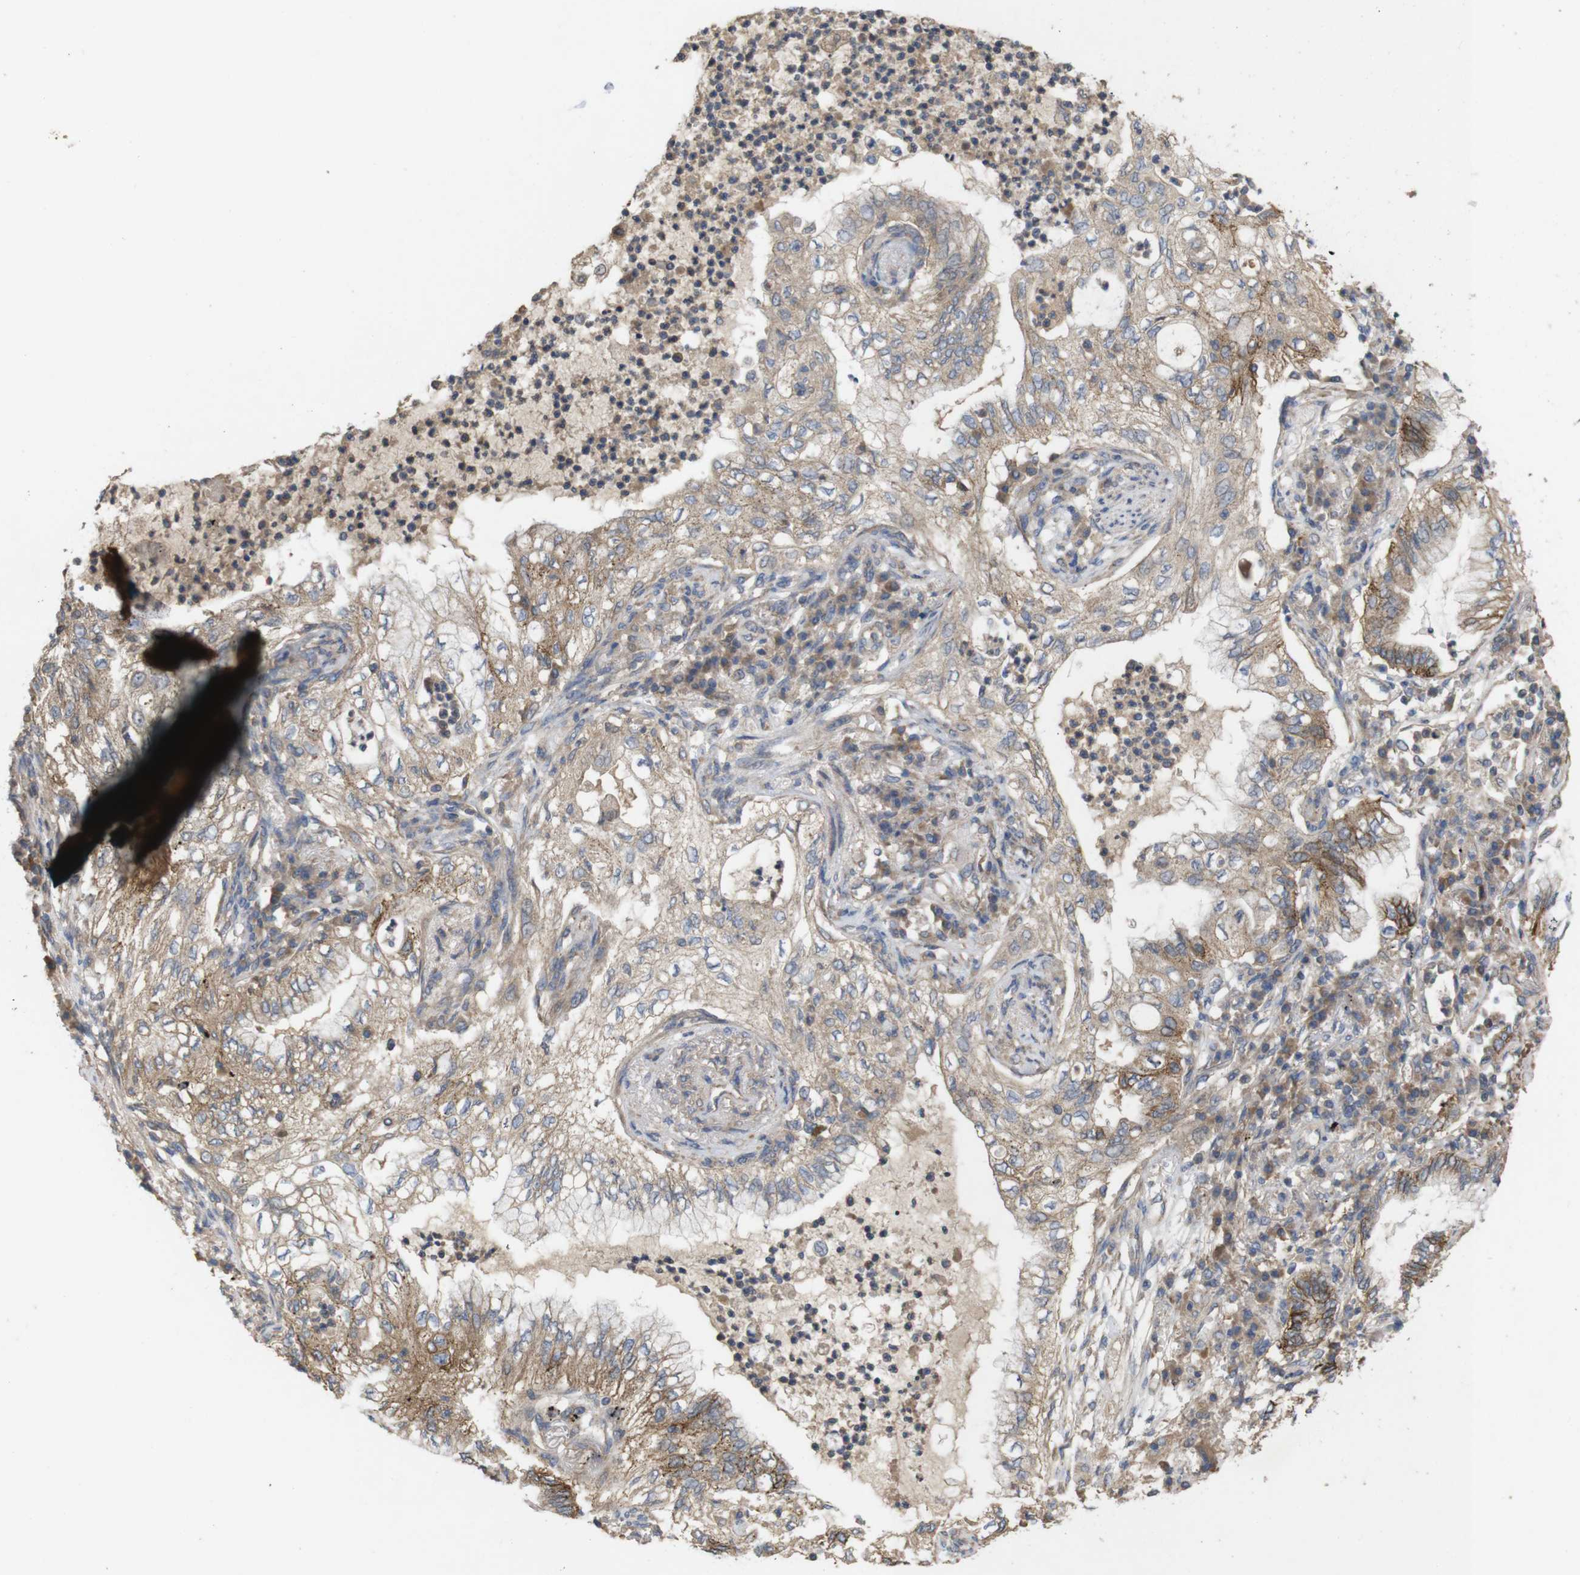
{"staining": {"intensity": "weak", "quantity": ">75%", "location": "cytoplasmic/membranous"}, "tissue": "lung cancer", "cell_type": "Tumor cells", "image_type": "cancer", "snomed": [{"axis": "morphology", "description": "Normal tissue, NOS"}, {"axis": "morphology", "description": "Adenocarcinoma, NOS"}, {"axis": "topography", "description": "Bronchus"}, {"axis": "topography", "description": "Lung"}], "caption": "Immunohistochemical staining of adenocarcinoma (lung) displays low levels of weak cytoplasmic/membranous staining in approximately >75% of tumor cells.", "gene": "KCNS3", "patient": {"sex": "female", "age": 70}}